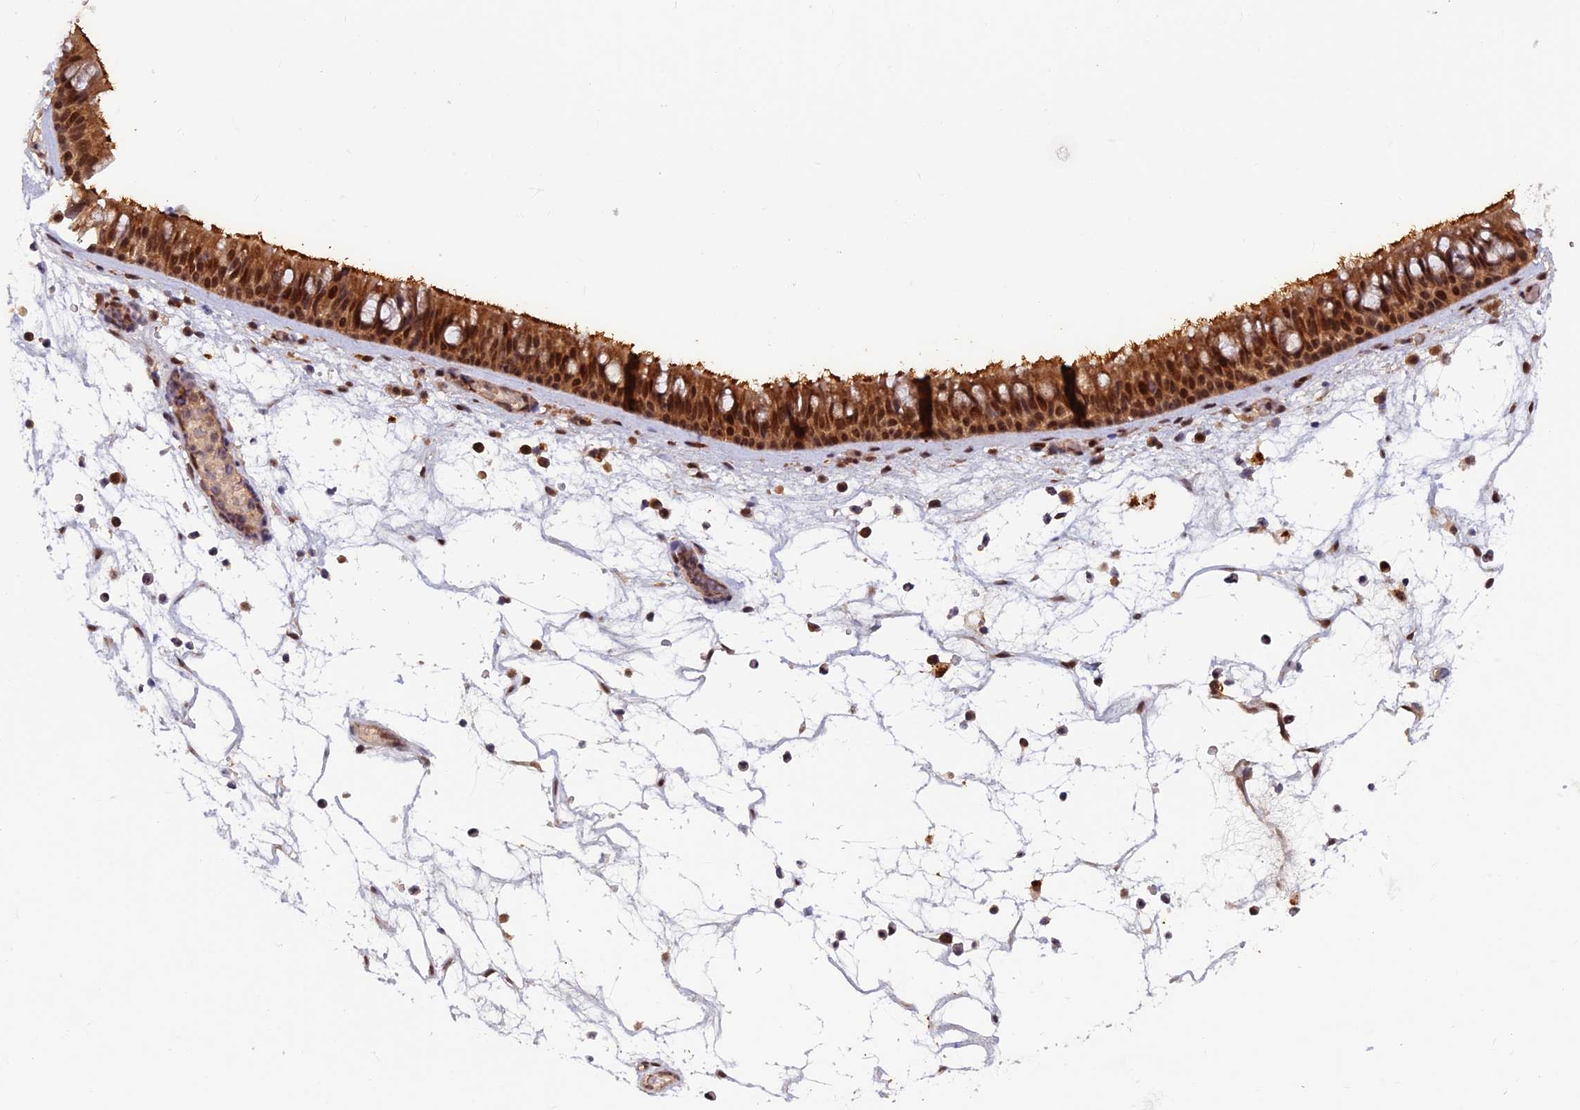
{"staining": {"intensity": "strong", "quantity": ">75%", "location": "cytoplasmic/membranous,nuclear"}, "tissue": "nasopharynx", "cell_type": "Respiratory epithelial cells", "image_type": "normal", "snomed": [{"axis": "morphology", "description": "Normal tissue, NOS"}, {"axis": "morphology", "description": "Inflammation, NOS"}, {"axis": "morphology", "description": "Malignant melanoma, Metastatic site"}, {"axis": "topography", "description": "Nasopharynx"}], "caption": "This image exhibits immunohistochemistry (IHC) staining of normal nasopharynx, with high strong cytoplasmic/membranous,nuclear expression in about >75% of respiratory epithelial cells.", "gene": "FAM53C", "patient": {"sex": "male", "age": 70}}